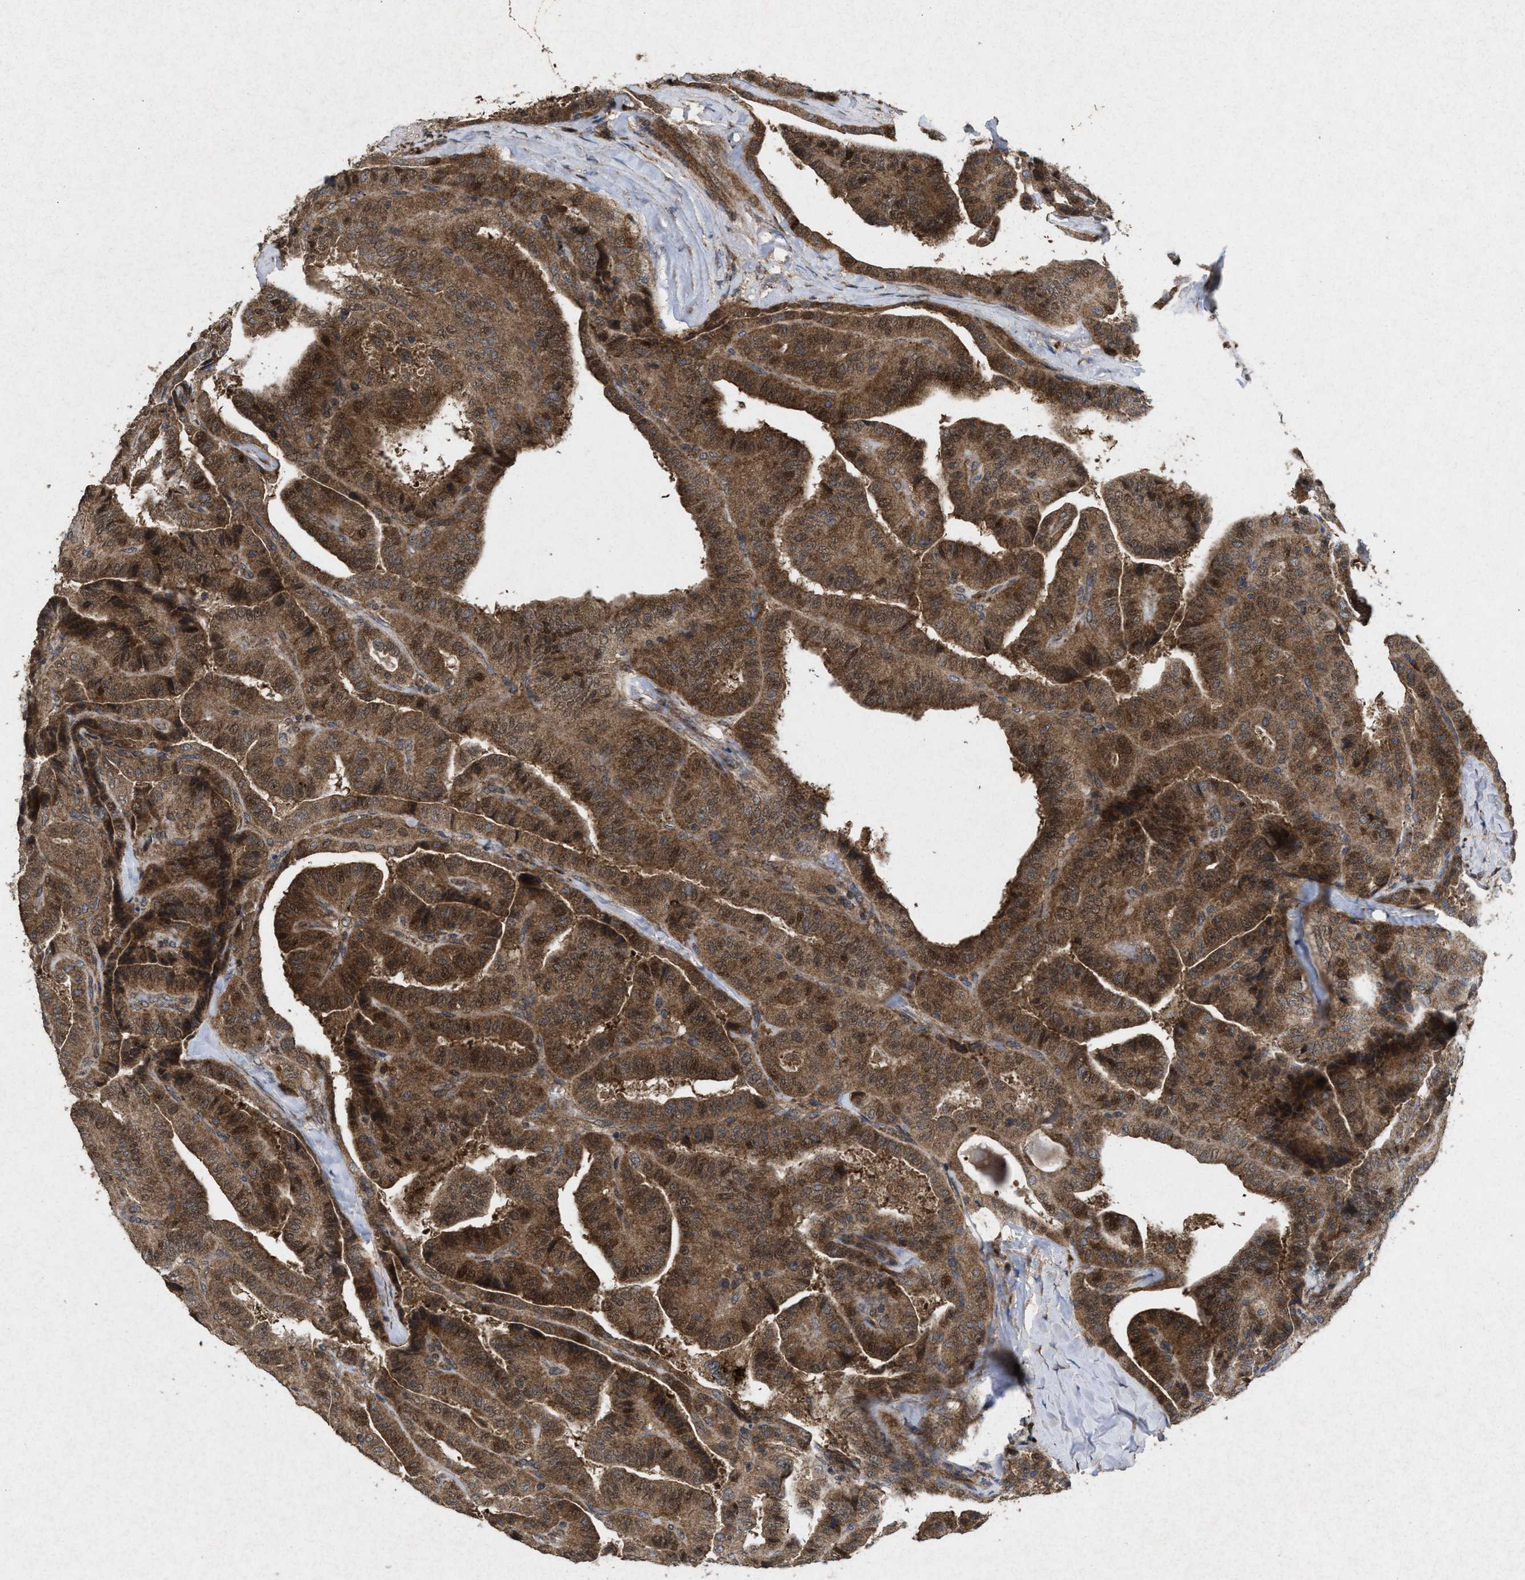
{"staining": {"intensity": "strong", "quantity": ">75%", "location": "cytoplasmic/membranous"}, "tissue": "thyroid cancer", "cell_type": "Tumor cells", "image_type": "cancer", "snomed": [{"axis": "morphology", "description": "Papillary adenocarcinoma, NOS"}, {"axis": "topography", "description": "Thyroid gland"}], "caption": "Papillary adenocarcinoma (thyroid) stained with a protein marker reveals strong staining in tumor cells.", "gene": "MSI2", "patient": {"sex": "male", "age": 77}}